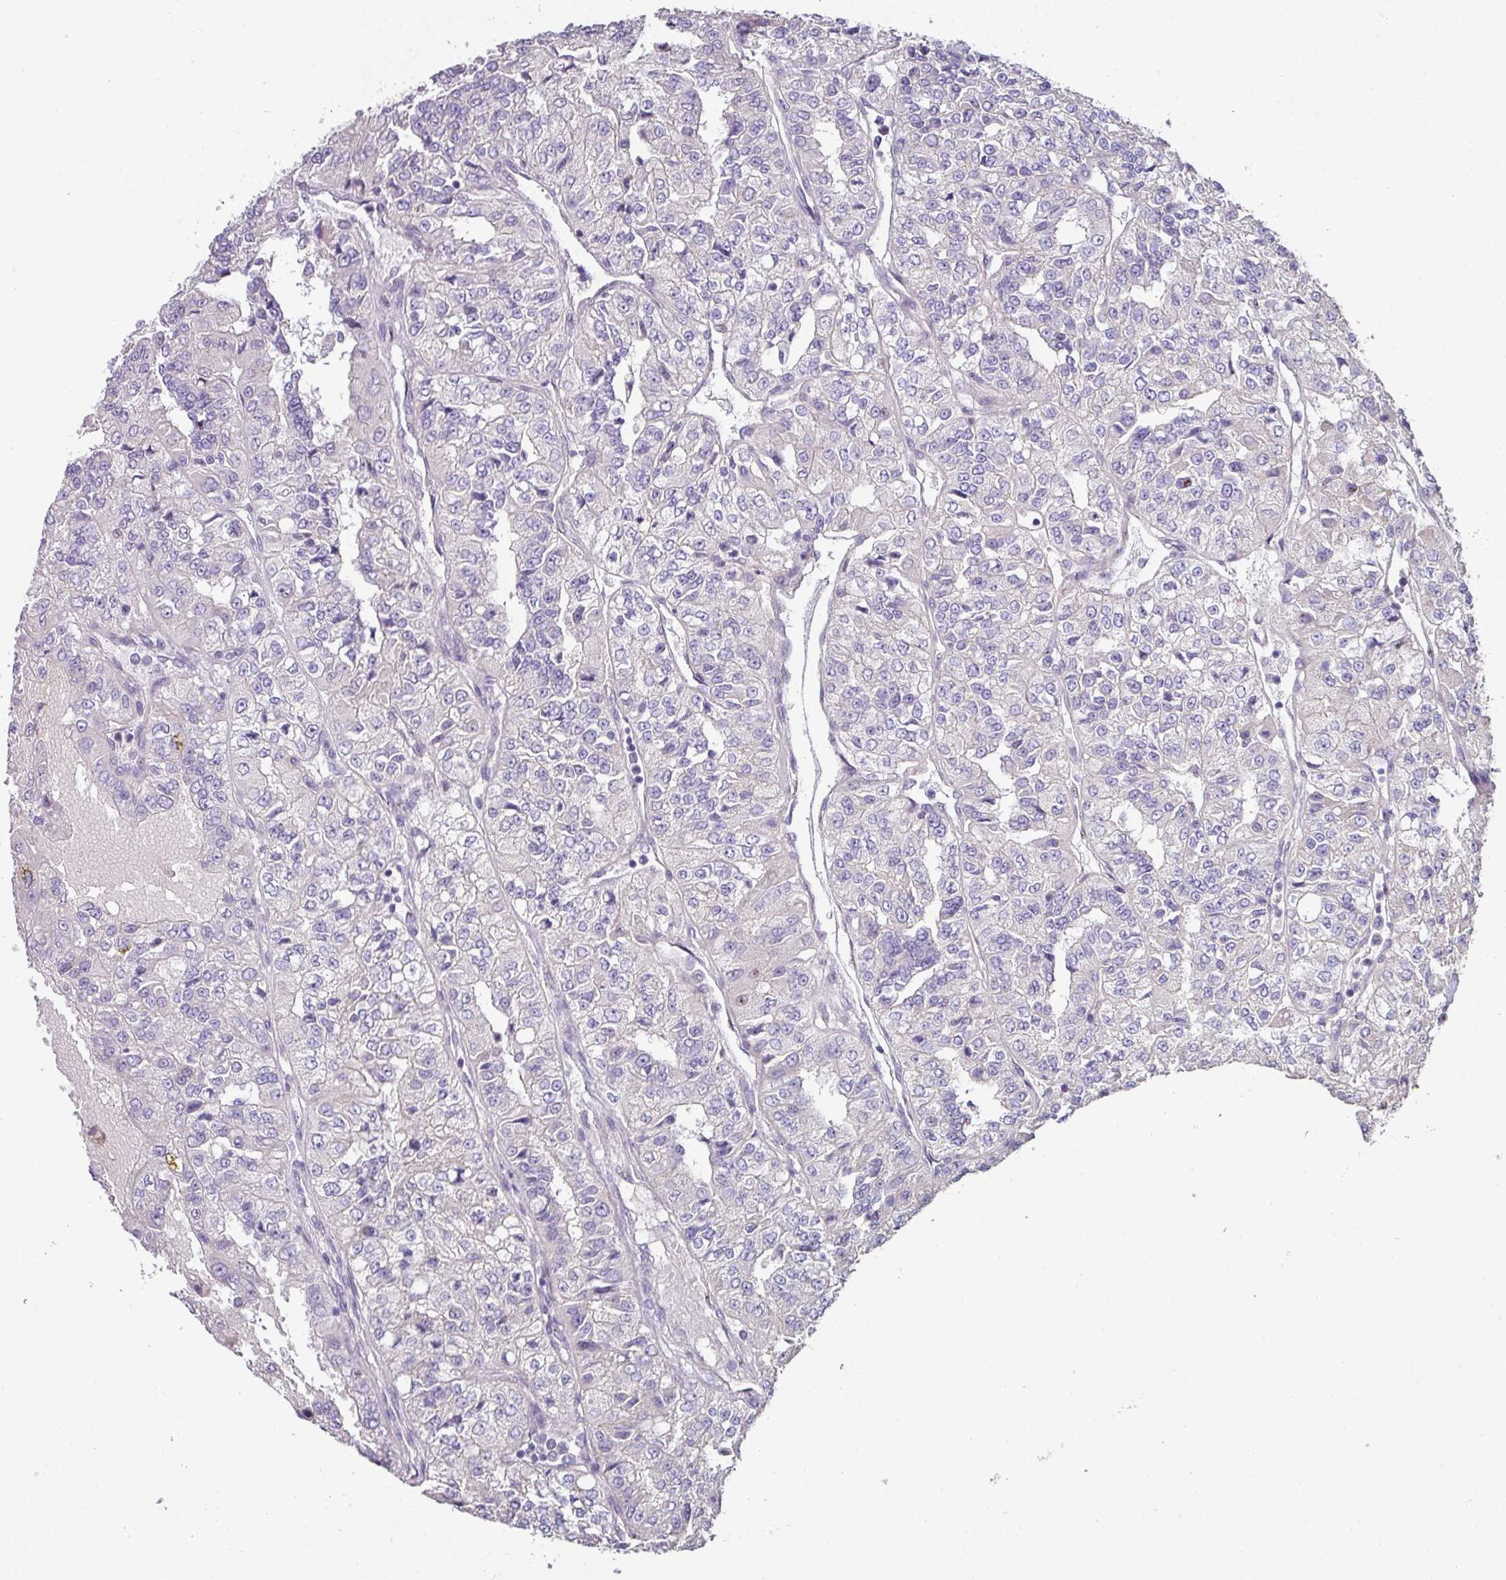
{"staining": {"intensity": "negative", "quantity": "none", "location": "none"}, "tissue": "renal cancer", "cell_type": "Tumor cells", "image_type": "cancer", "snomed": [{"axis": "morphology", "description": "Adenocarcinoma, NOS"}, {"axis": "topography", "description": "Kidney"}], "caption": "The image reveals no significant staining in tumor cells of adenocarcinoma (renal). (DAB (3,3'-diaminobenzidine) IHC with hematoxylin counter stain).", "gene": "LRRC9", "patient": {"sex": "female", "age": 63}}